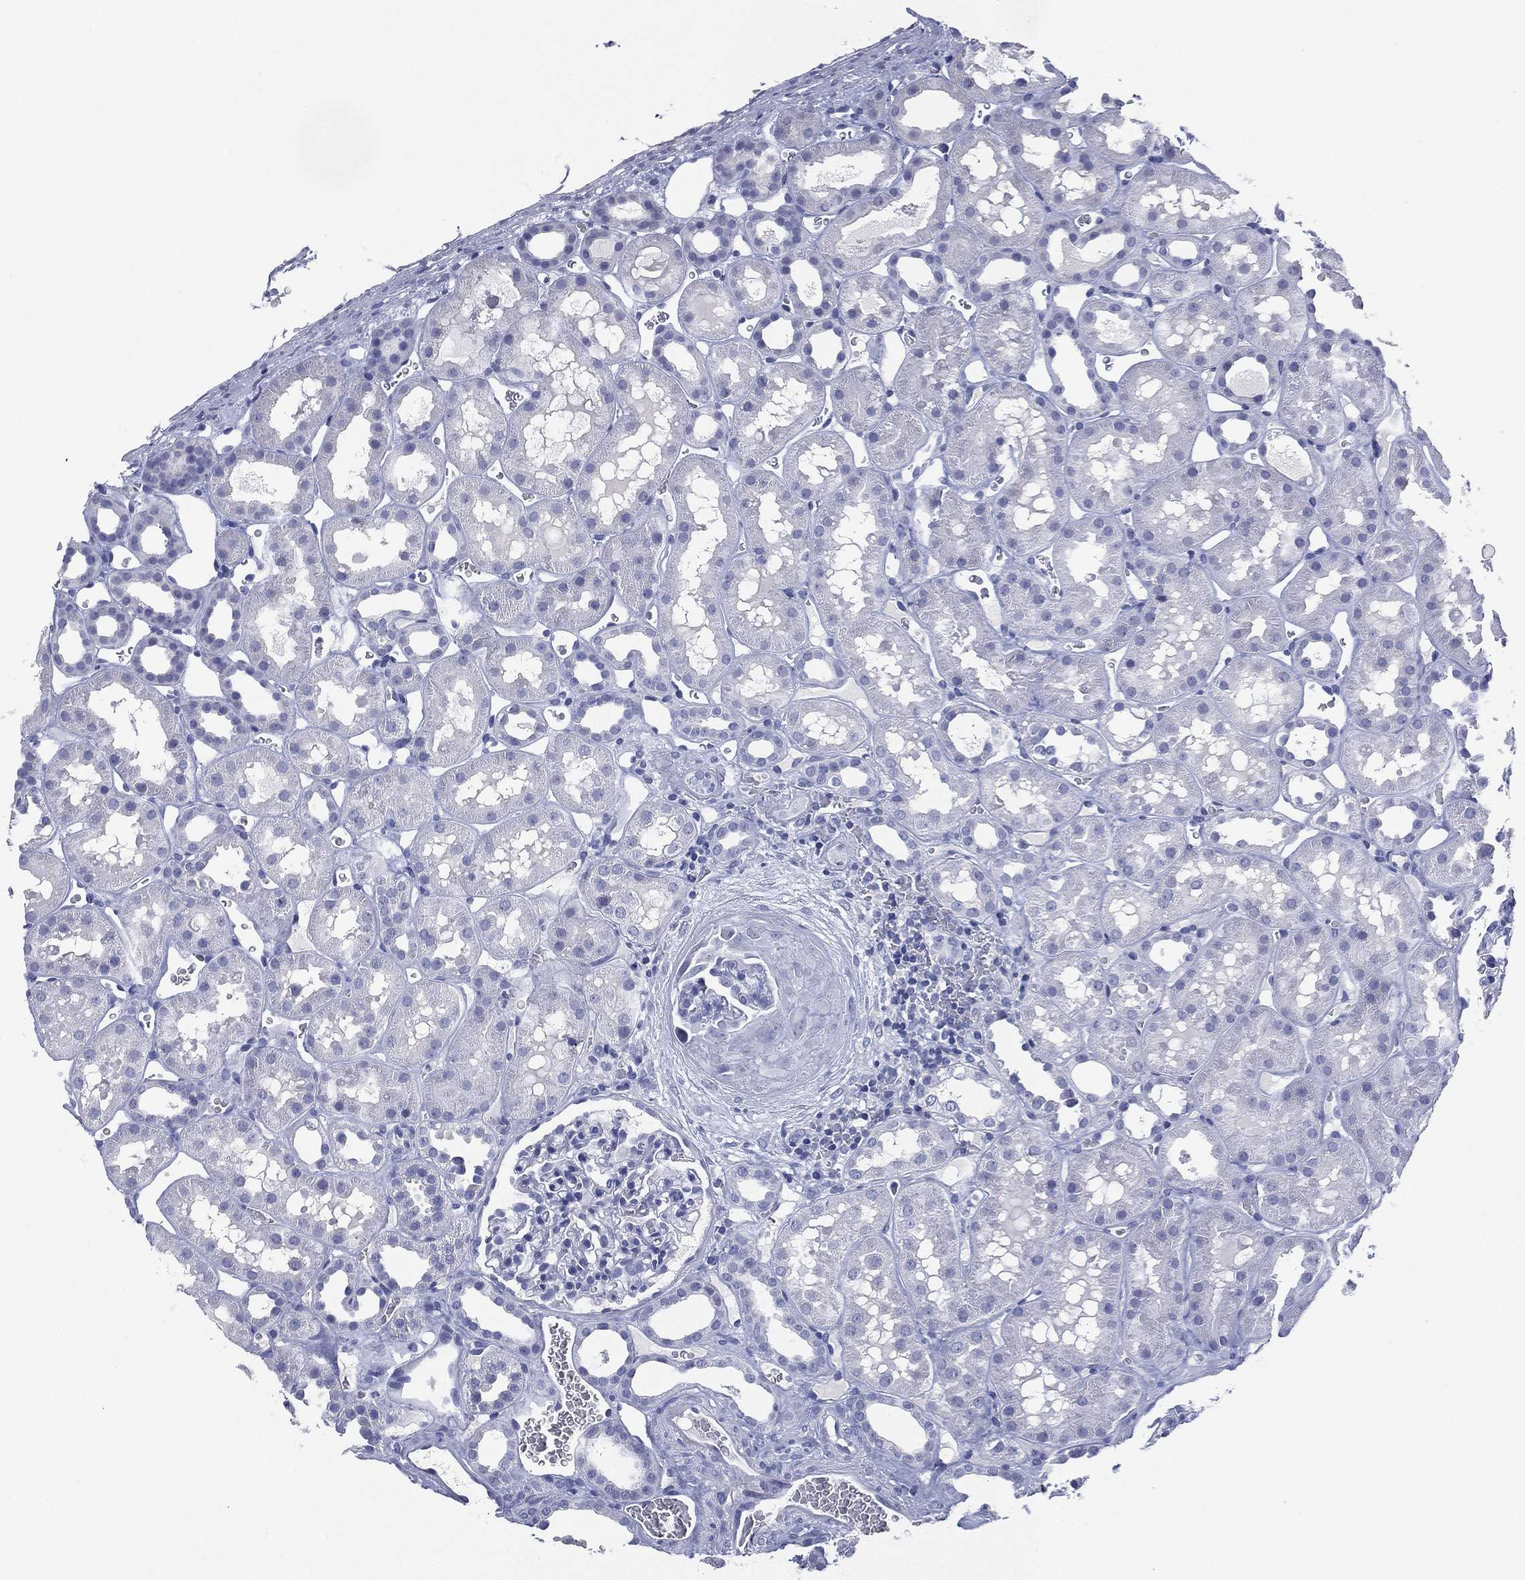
{"staining": {"intensity": "negative", "quantity": "none", "location": "none"}, "tissue": "kidney", "cell_type": "Cells in glomeruli", "image_type": "normal", "snomed": [{"axis": "morphology", "description": "Normal tissue, NOS"}, {"axis": "topography", "description": "Kidney"}], "caption": "The histopathology image demonstrates no significant staining in cells in glomeruli of kidney.", "gene": "KRT35", "patient": {"sex": "female", "age": 41}}